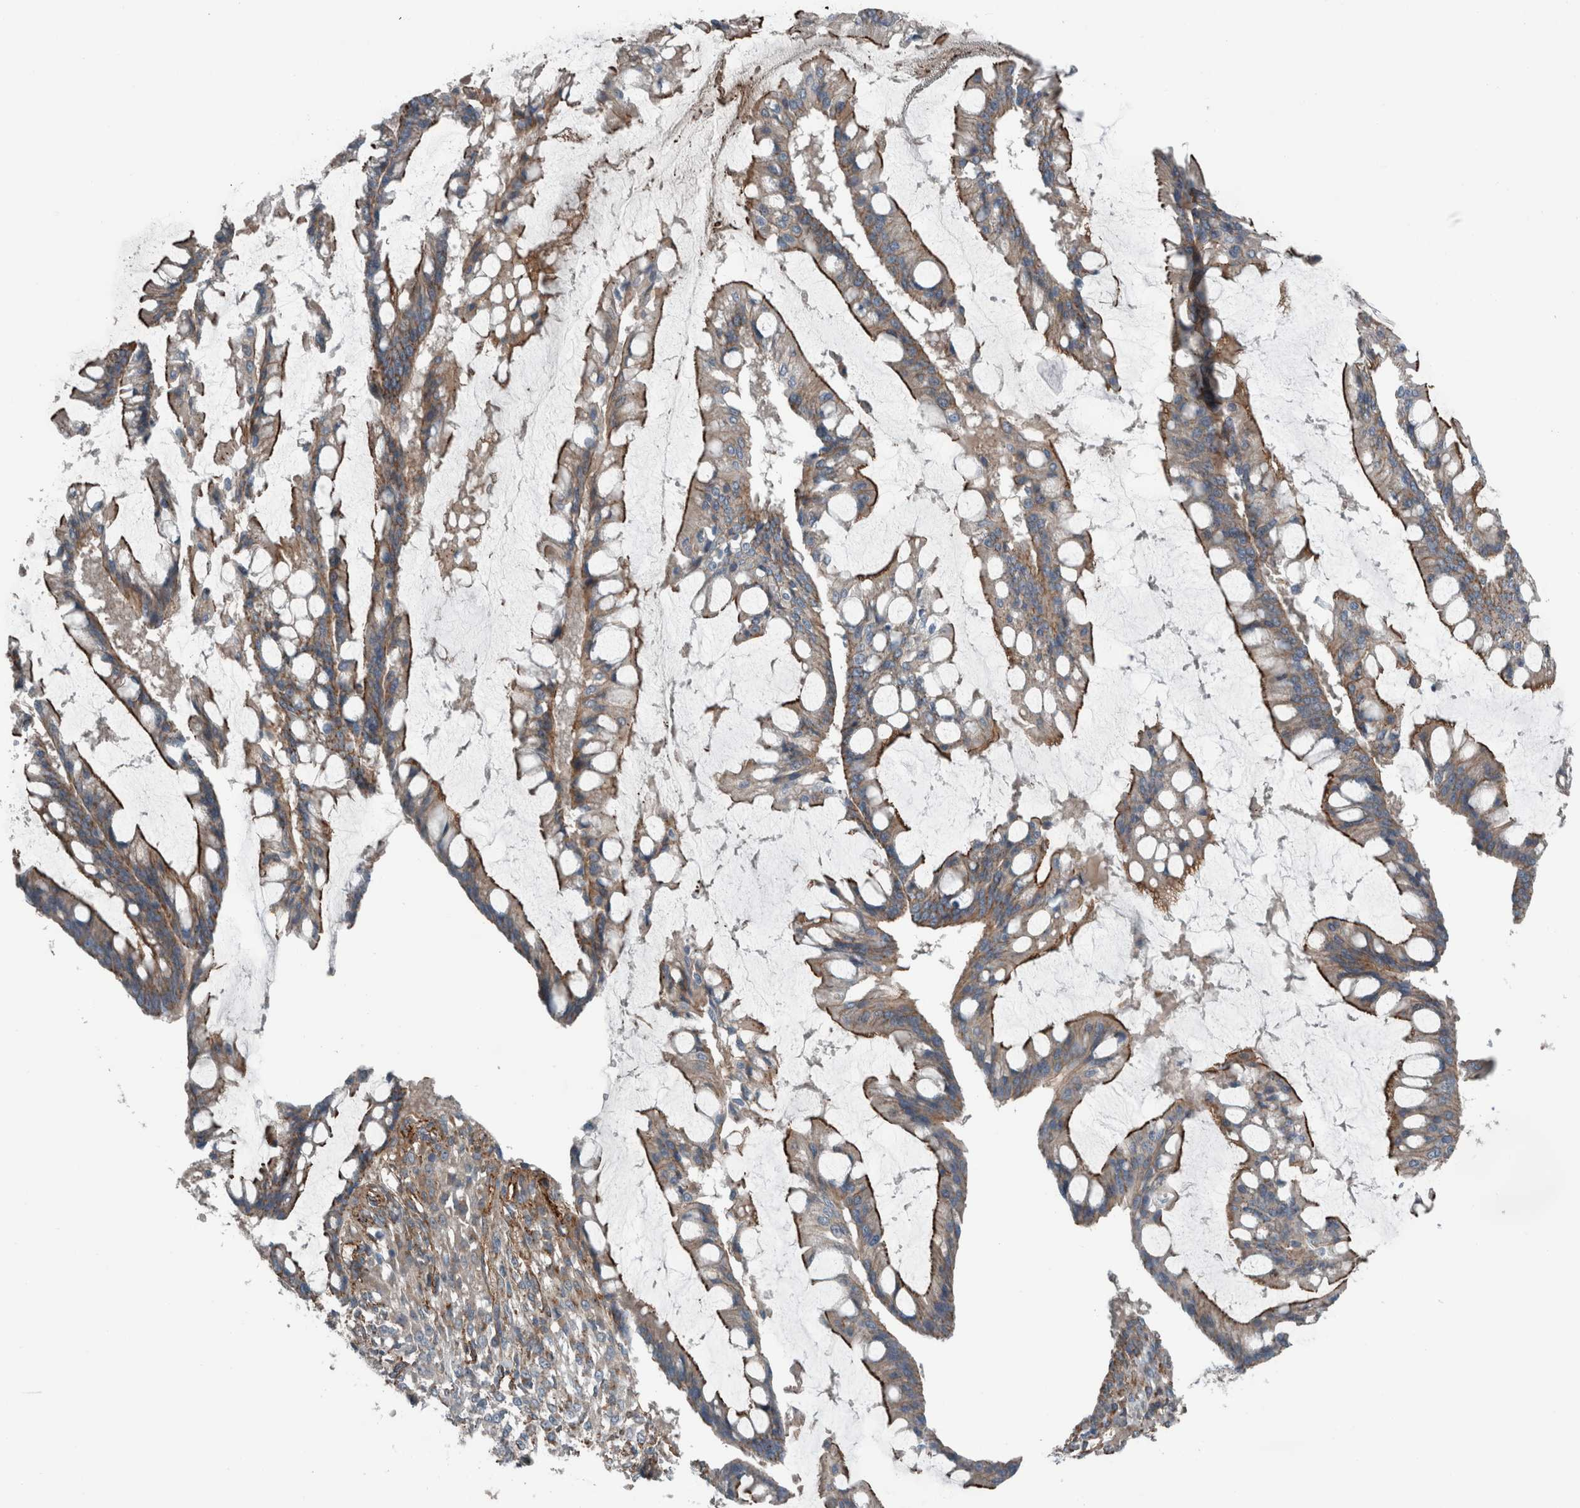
{"staining": {"intensity": "strong", "quantity": ">75%", "location": "cytoplasmic/membranous"}, "tissue": "ovarian cancer", "cell_type": "Tumor cells", "image_type": "cancer", "snomed": [{"axis": "morphology", "description": "Cystadenocarcinoma, mucinous, NOS"}, {"axis": "topography", "description": "Ovary"}], "caption": "Immunohistochemical staining of human ovarian cancer (mucinous cystadenocarcinoma) shows high levels of strong cytoplasmic/membranous protein staining in about >75% of tumor cells. The staining was performed using DAB, with brown indicating positive protein expression. Nuclei are stained blue with hematoxylin.", "gene": "GLT8D2", "patient": {"sex": "female", "age": 73}}